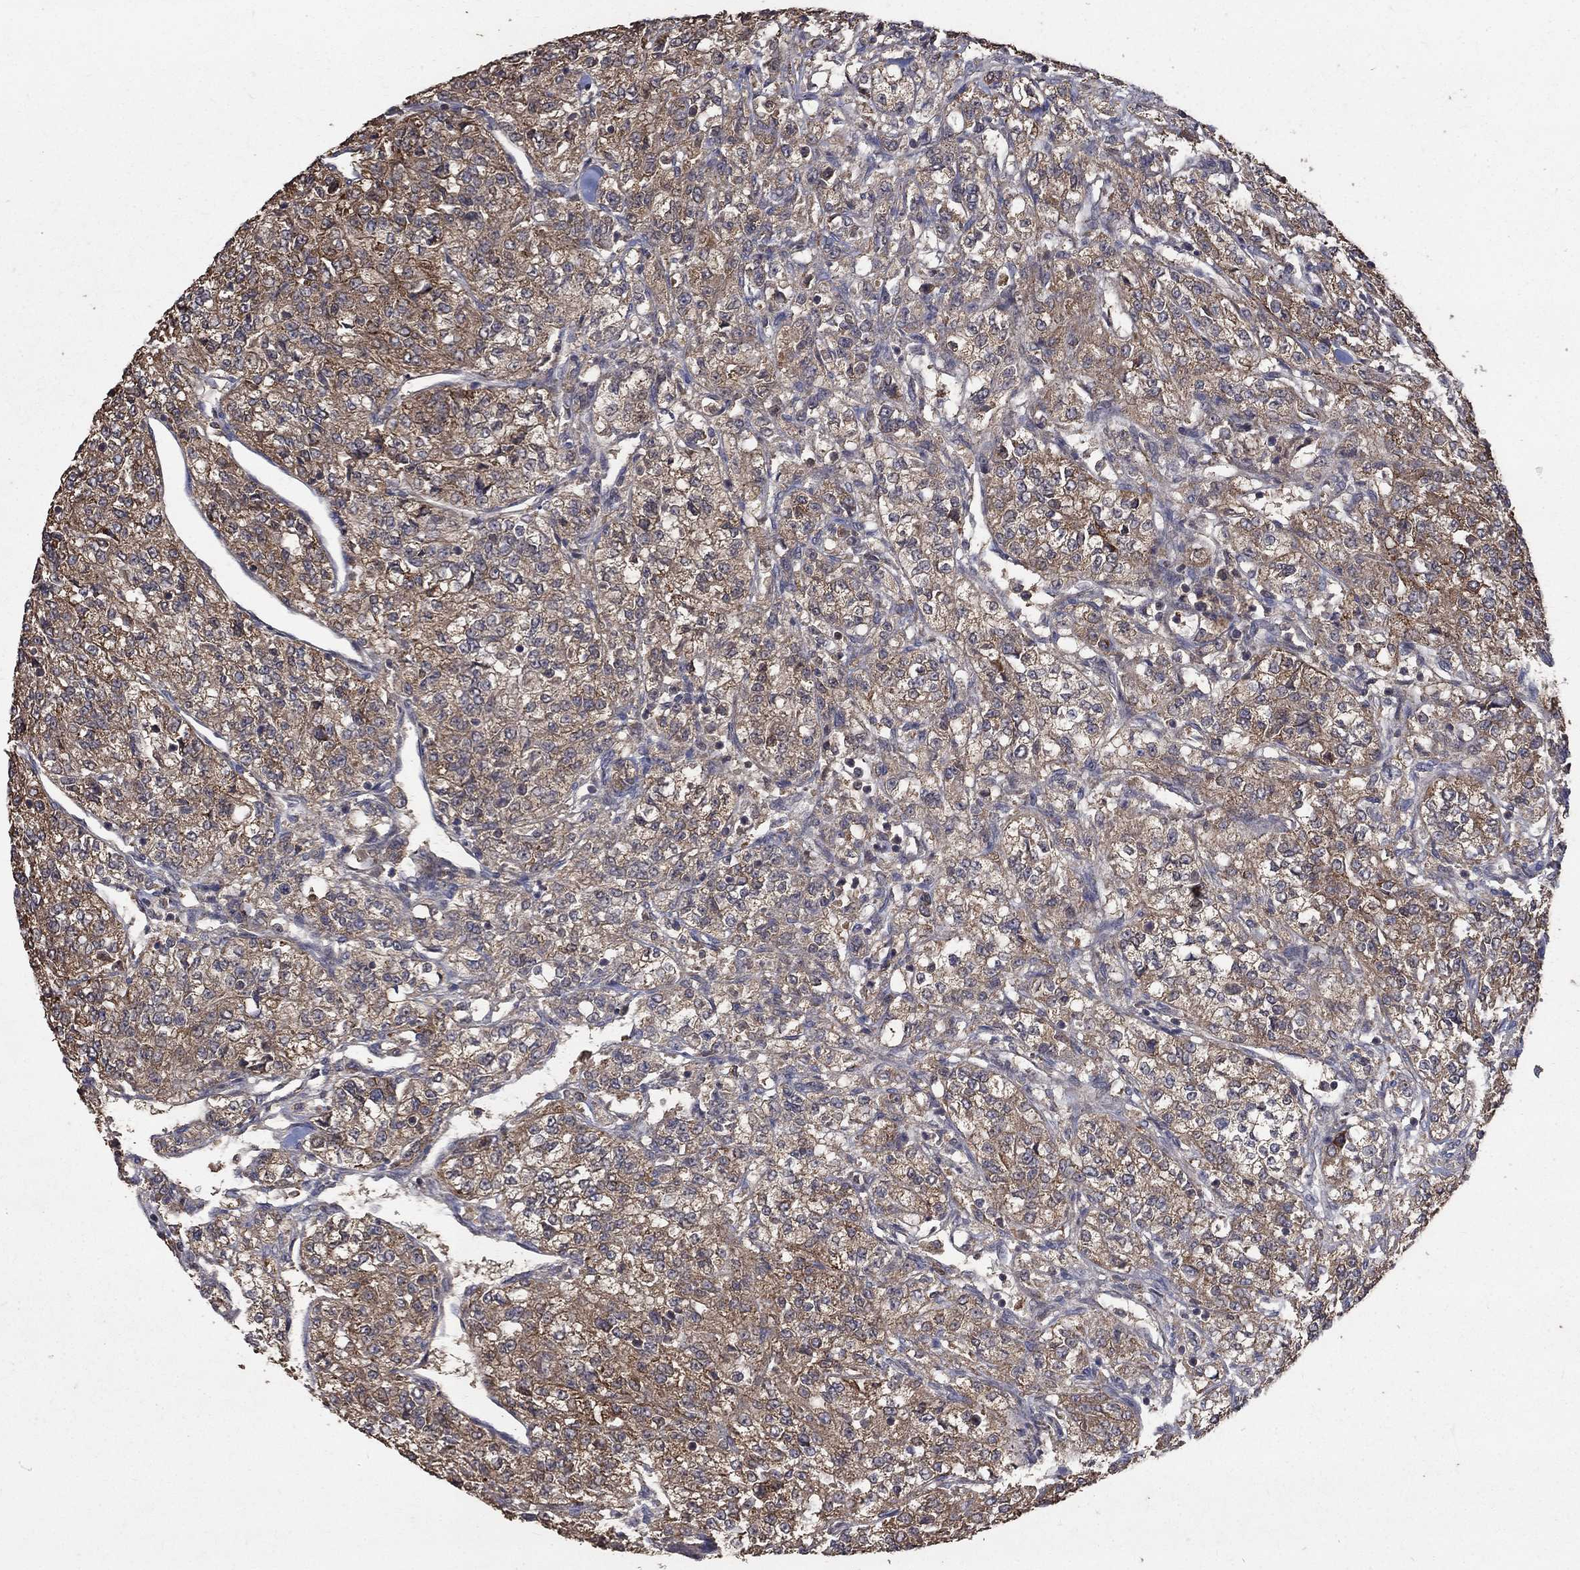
{"staining": {"intensity": "strong", "quantity": "<25%", "location": "cytoplasmic/membranous"}, "tissue": "renal cancer", "cell_type": "Tumor cells", "image_type": "cancer", "snomed": [{"axis": "morphology", "description": "Adenocarcinoma, NOS"}, {"axis": "topography", "description": "Kidney"}], "caption": "Renal adenocarcinoma stained with immunohistochemistry displays strong cytoplasmic/membranous positivity in about <25% of tumor cells.", "gene": "C17orf75", "patient": {"sex": "female", "age": 63}}